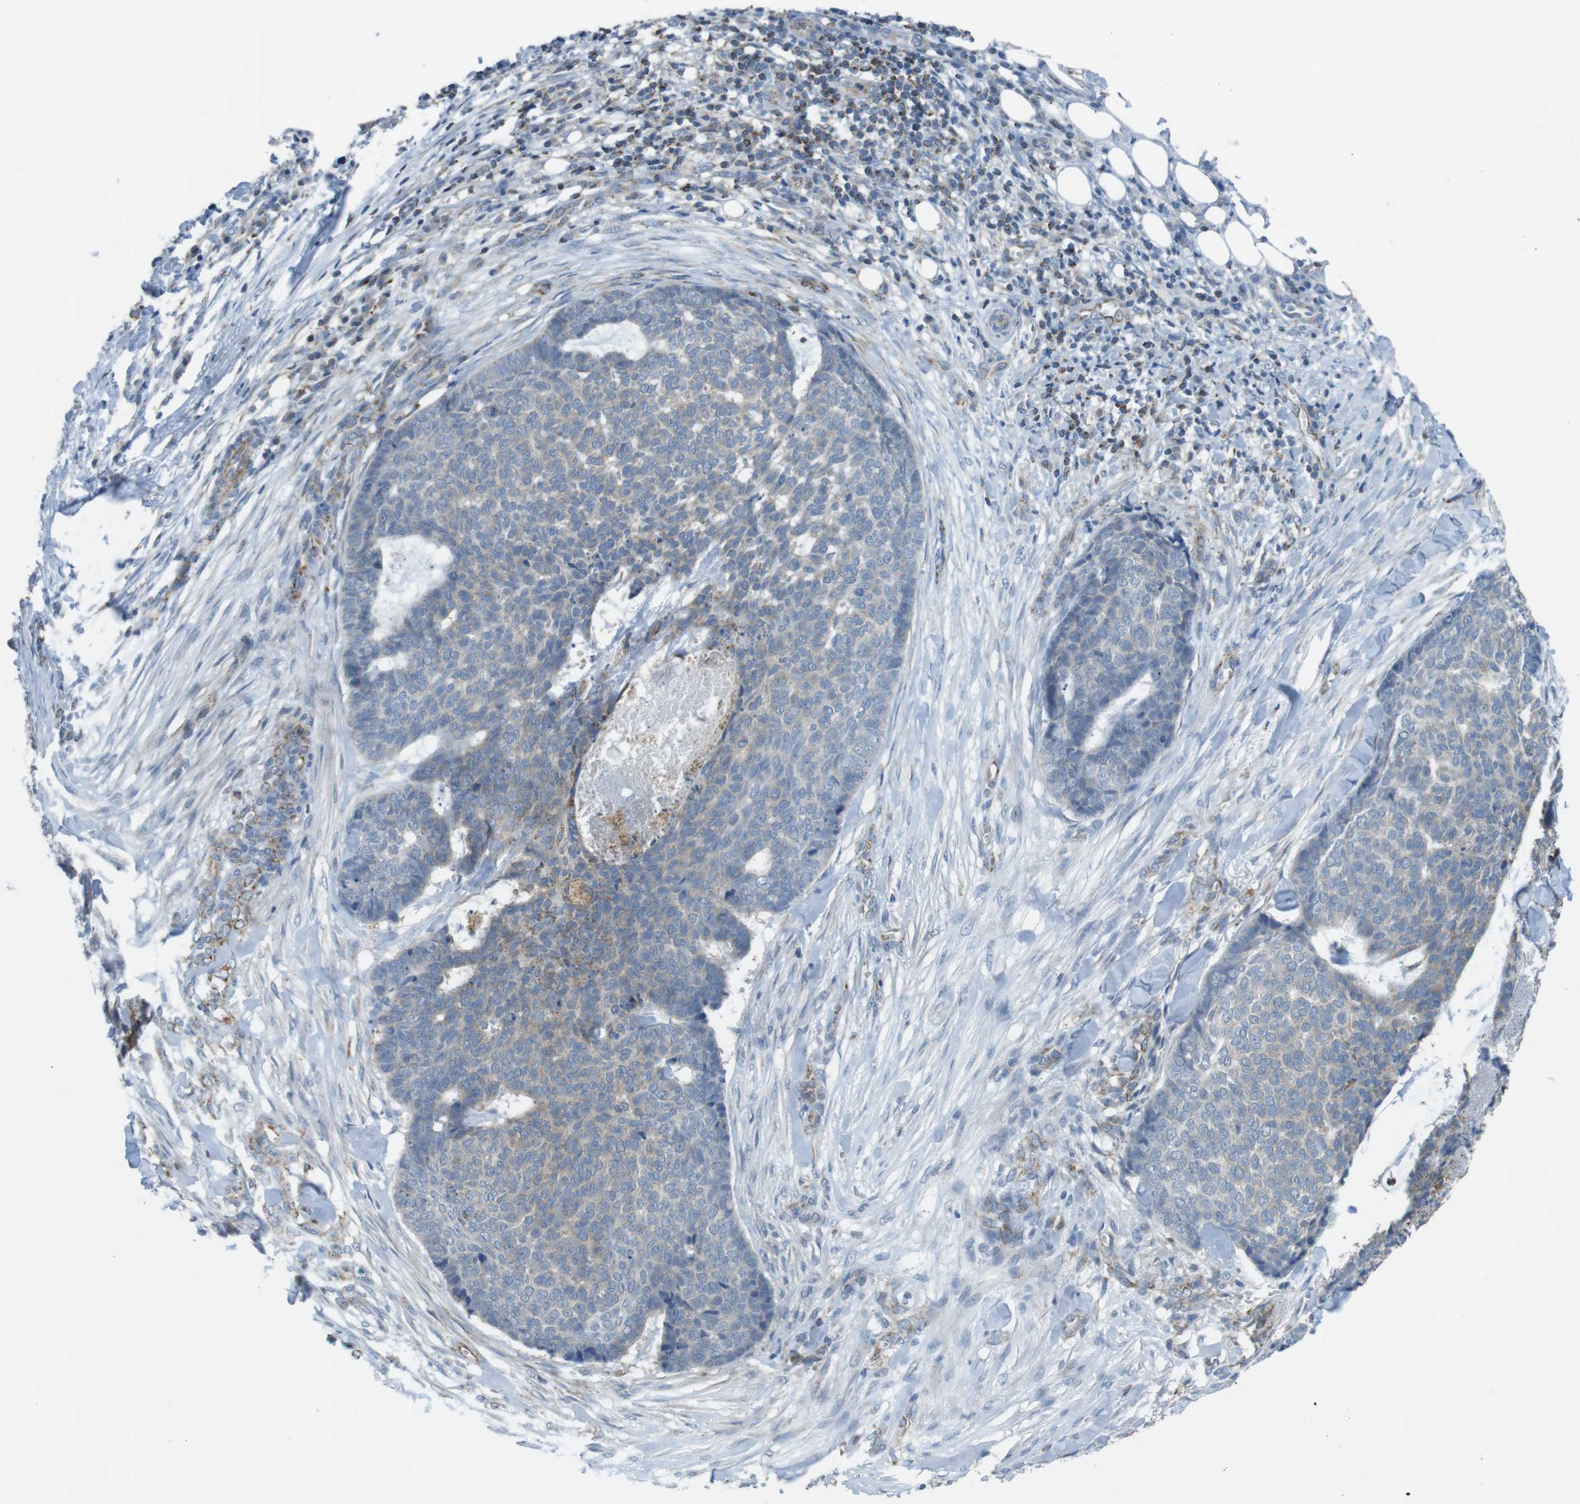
{"staining": {"intensity": "weak", "quantity": "25%-75%", "location": "cytoplasmic/membranous"}, "tissue": "skin cancer", "cell_type": "Tumor cells", "image_type": "cancer", "snomed": [{"axis": "morphology", "description": "Basal cell carcinoma"}, {"axis": "topography", "description": "Skin"}], "caption": "Immunohistochemistry (IHC) (DAB (3,3'-diaminobenzidine)) staining of skin cancer exhibits weak cytoplasmic/membranous protein positivity in approximately 25%-75% of tumor cells. The staining was performed using DAB (3,3'-diaminobenzidine), with brown indicating positive protein expression. Nuclei are stained blue with hematoxylin.", "gene": "GRIK2", "patient": {"sex": "male", "age": 84}}